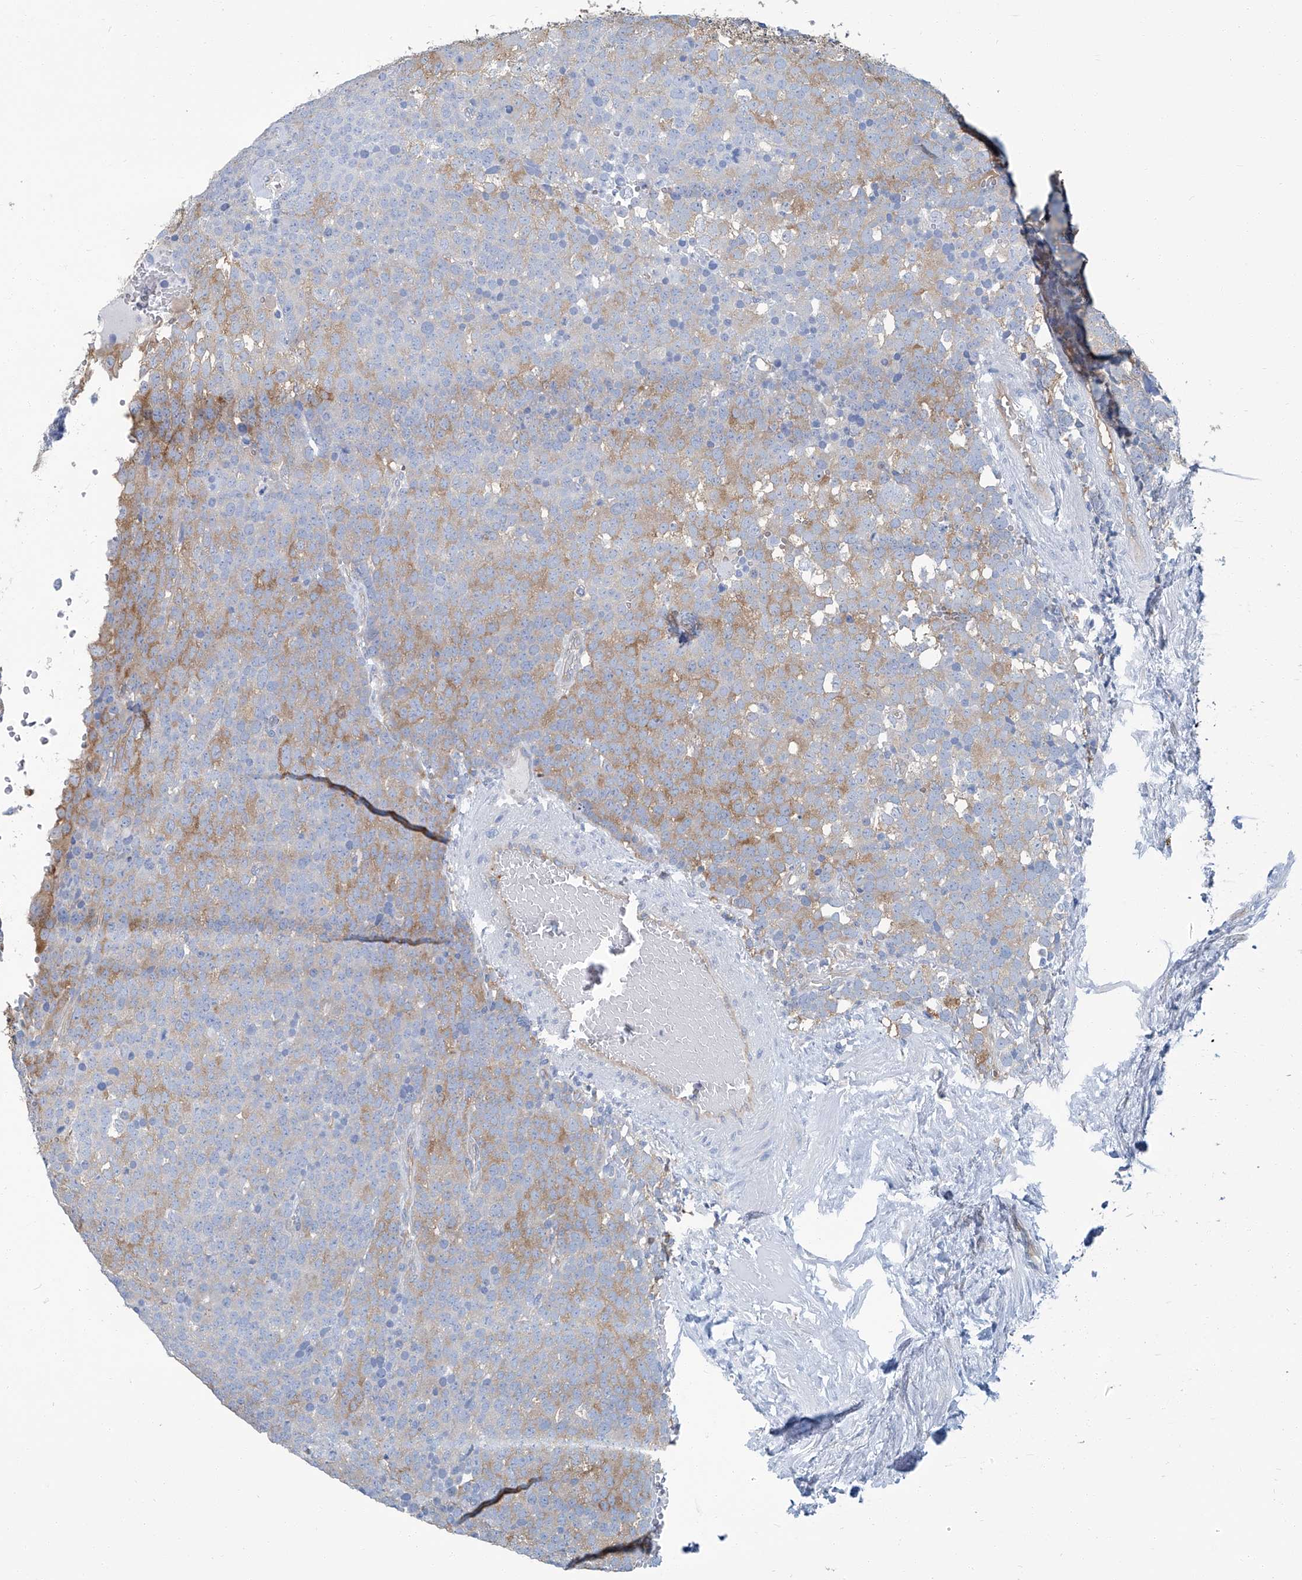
{"staining": {"intensity": "moderate", "quantity": "25%-75%", "location": "cytoplasmic/membranous"}, "tissue": "testis cancer", "cell_type": "Tumor cells", "image_type": "cancer", "snomed": [{"axis": "morphology", "description": "Seminoma, NOS"}, {"axis": "topography", "description": "Testis"}], "caption": "There is medium levels of moderate cytoplasmic/membranous expression in tumor cells of testis cancer, as demonstrated by immunohistochemical staining (brown color).", "gene": "PFKL", "patient": {"sex": "male", "age": 71}}